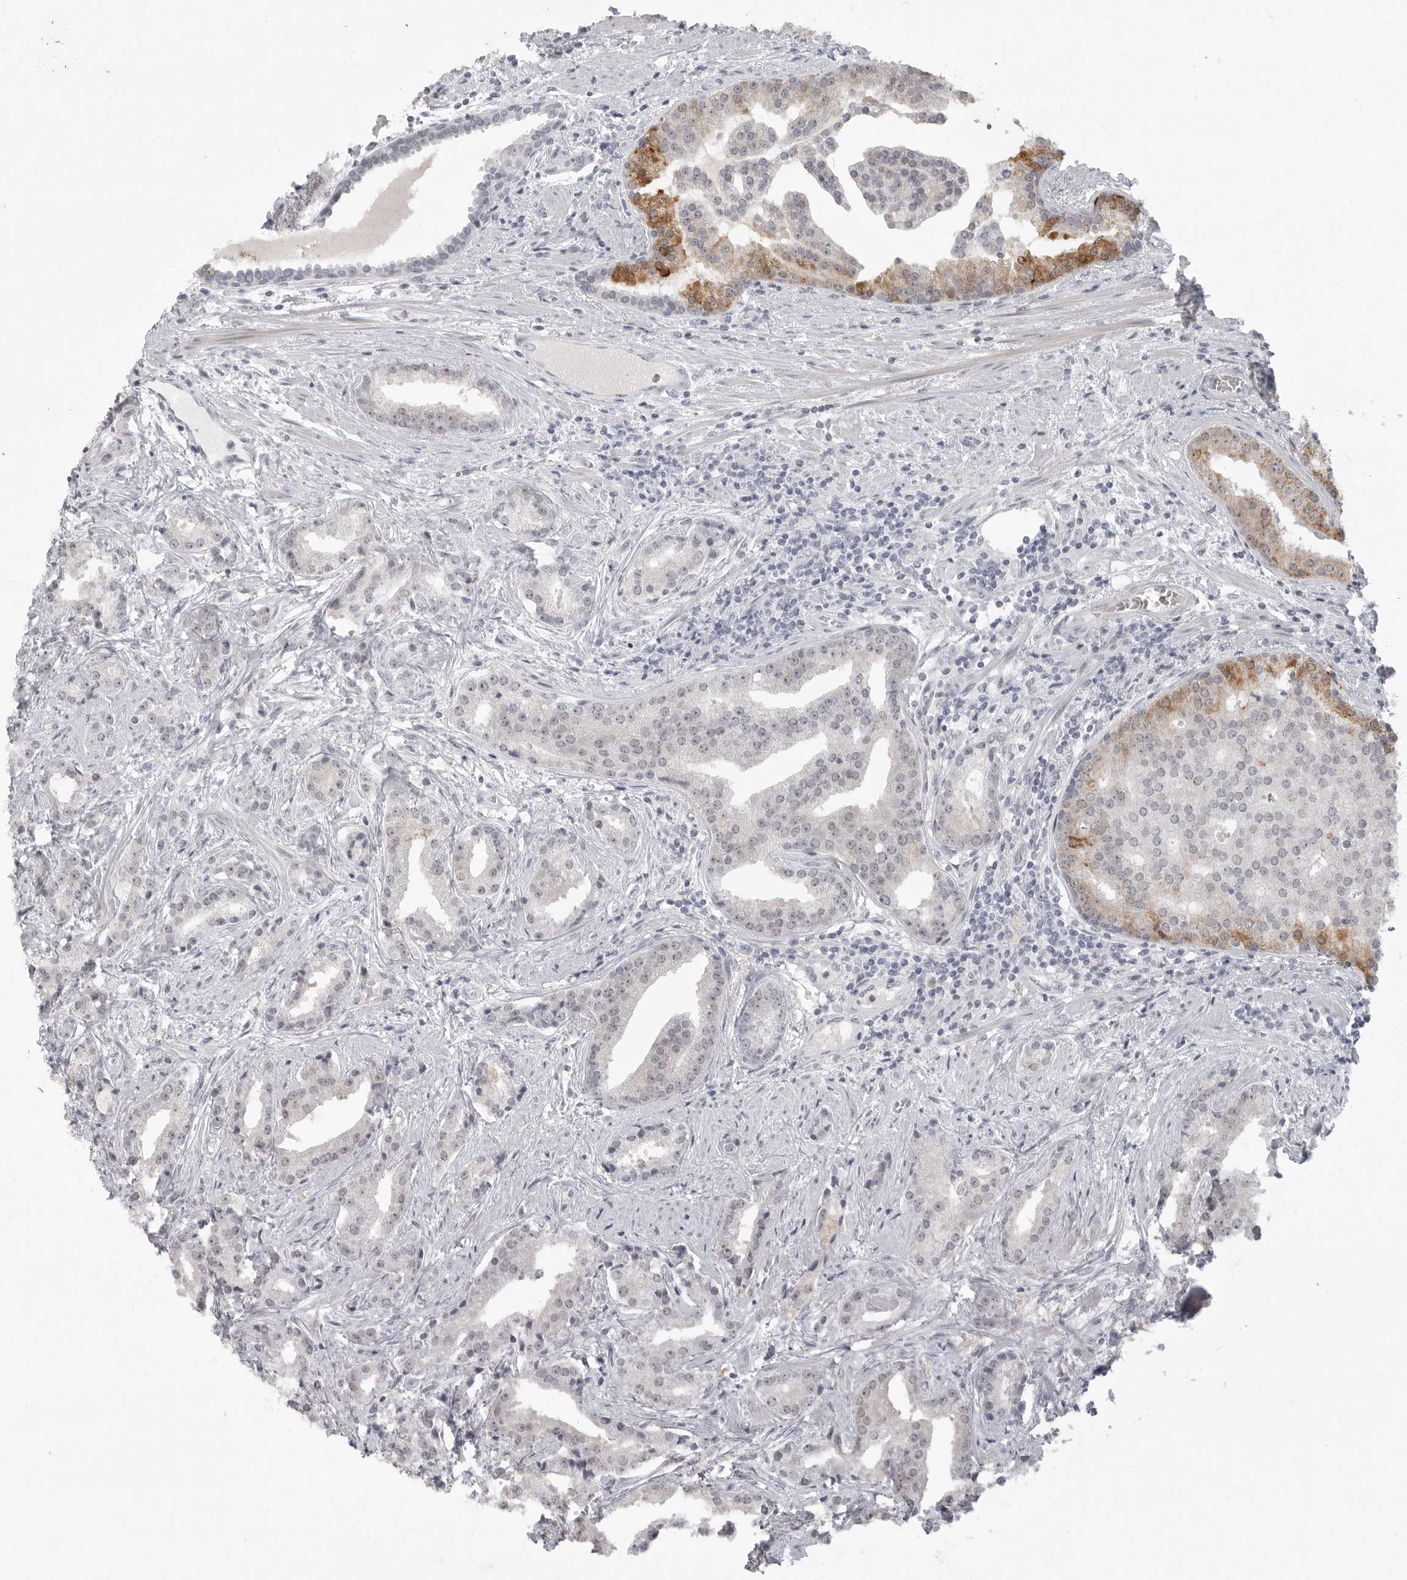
{"staining": {"intensity": "moderate", "quantity": "<25%", "location": "cytoplasmic/membranous"}, "tissue": "prostate cancer", "cell_type": "Tumor cells", "image_type": "cancer", "snomed": [{"axis": "morphology", "description": "Adenocarcinoma, Low grade"}, {"axis": "topography", "description": "Prostate"}], "caption": "There is low levels of moderate cytoplasmic/membranous expression in tumor cells of prostate cancer, as demonstrated by immunohistochemical staining (brown color).", "gene": "TCTN3", "patient": {"sex": "male", "age": 67}}